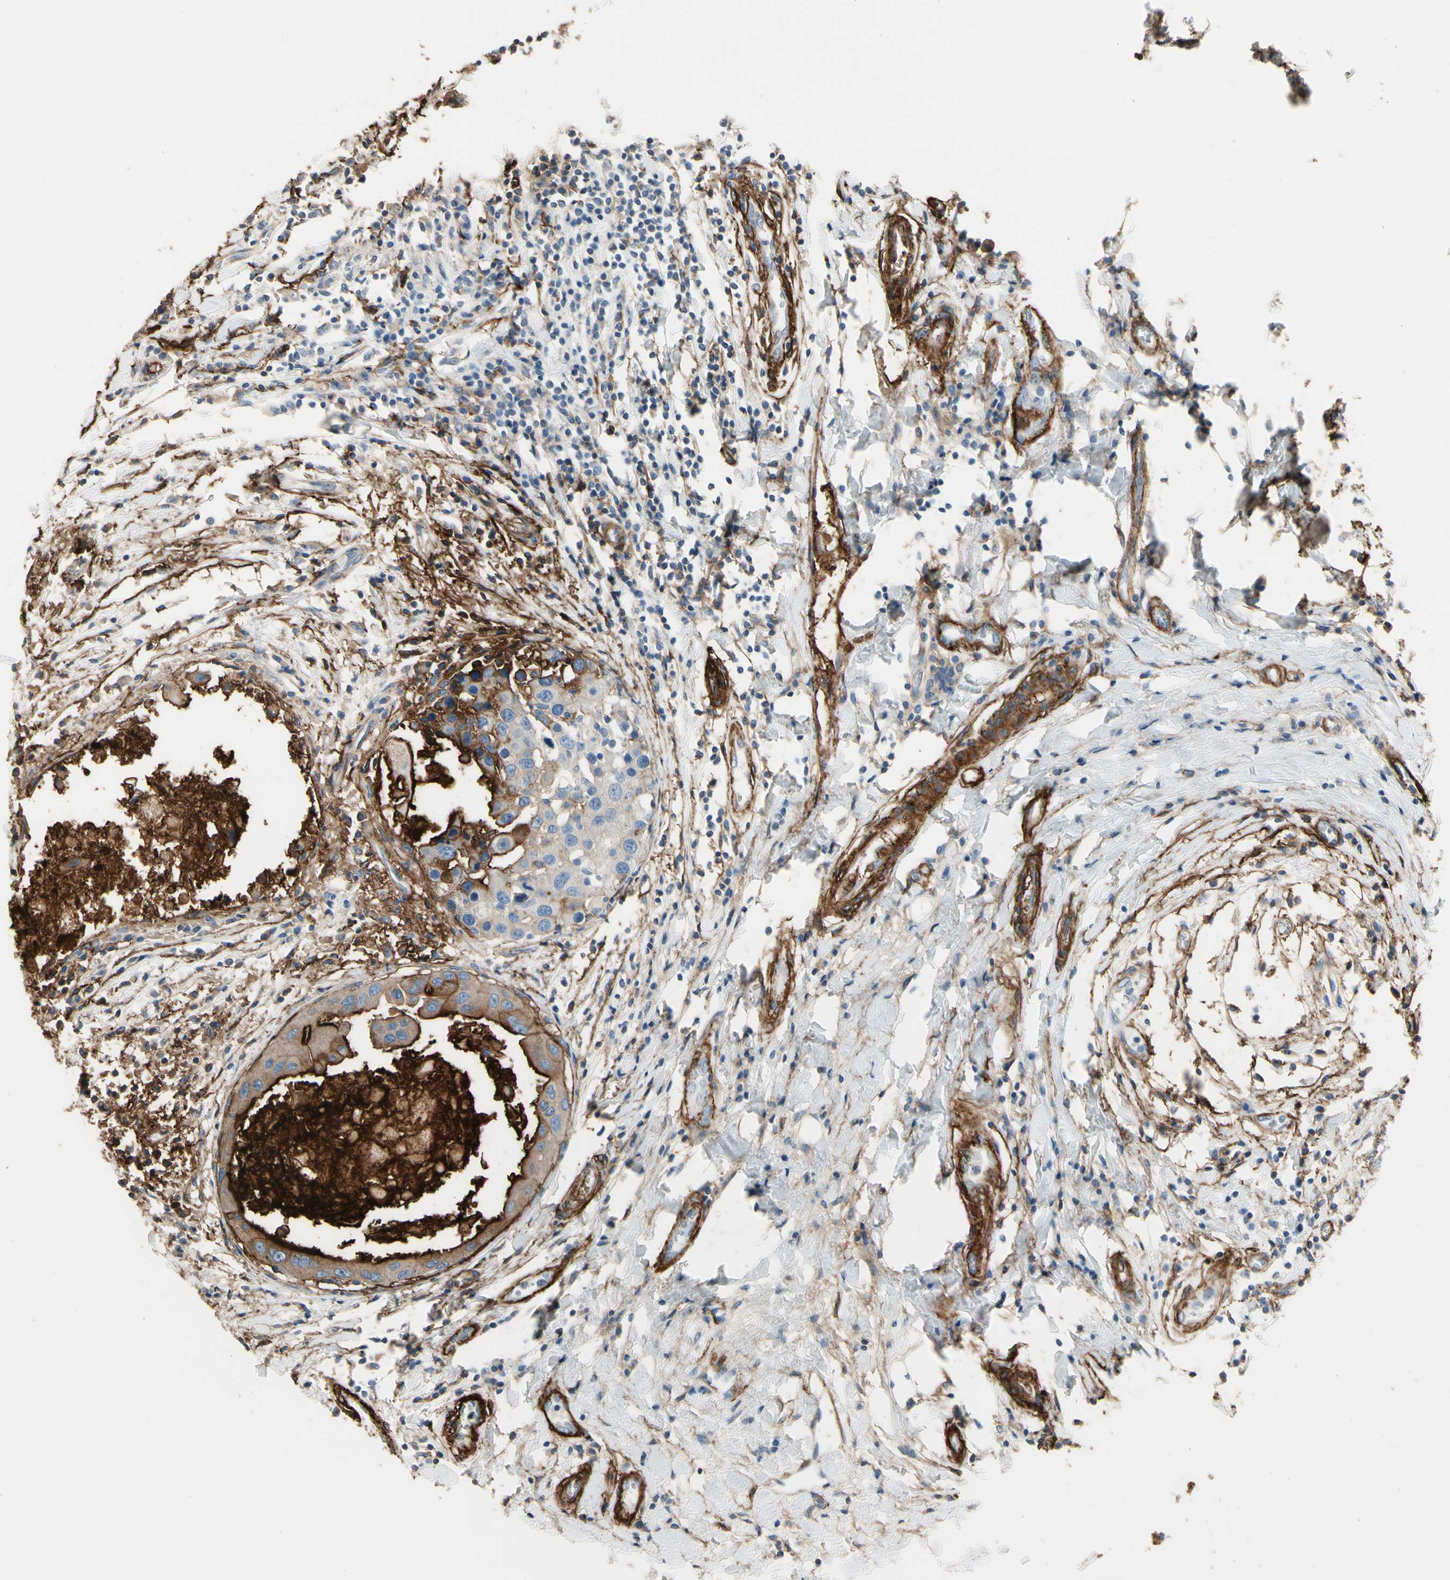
{"staining": {"intensity": "weak", "quantity": ">75%", "location": "cytoplasmic/membranous"}, "tissue": "breast cancer", "cell_type": "Tumor cells", "image_type": "cancer", "snomed": [{"axis": "morphology", "description": "Duct carcinoma"}, {"axis": "topography", "description": "Breast"}], "caption": "This histopathology image reveals intraductal carcinoma (breast) stained with immunohistochemistry to label a protein in brown. The cytoplasmic/membranous of tumor cells show weak positivity for the protein. Nuclei are counter-stained blue.", "gene": "SUSD2", "patient": {"sex": "female", "age": 27}}